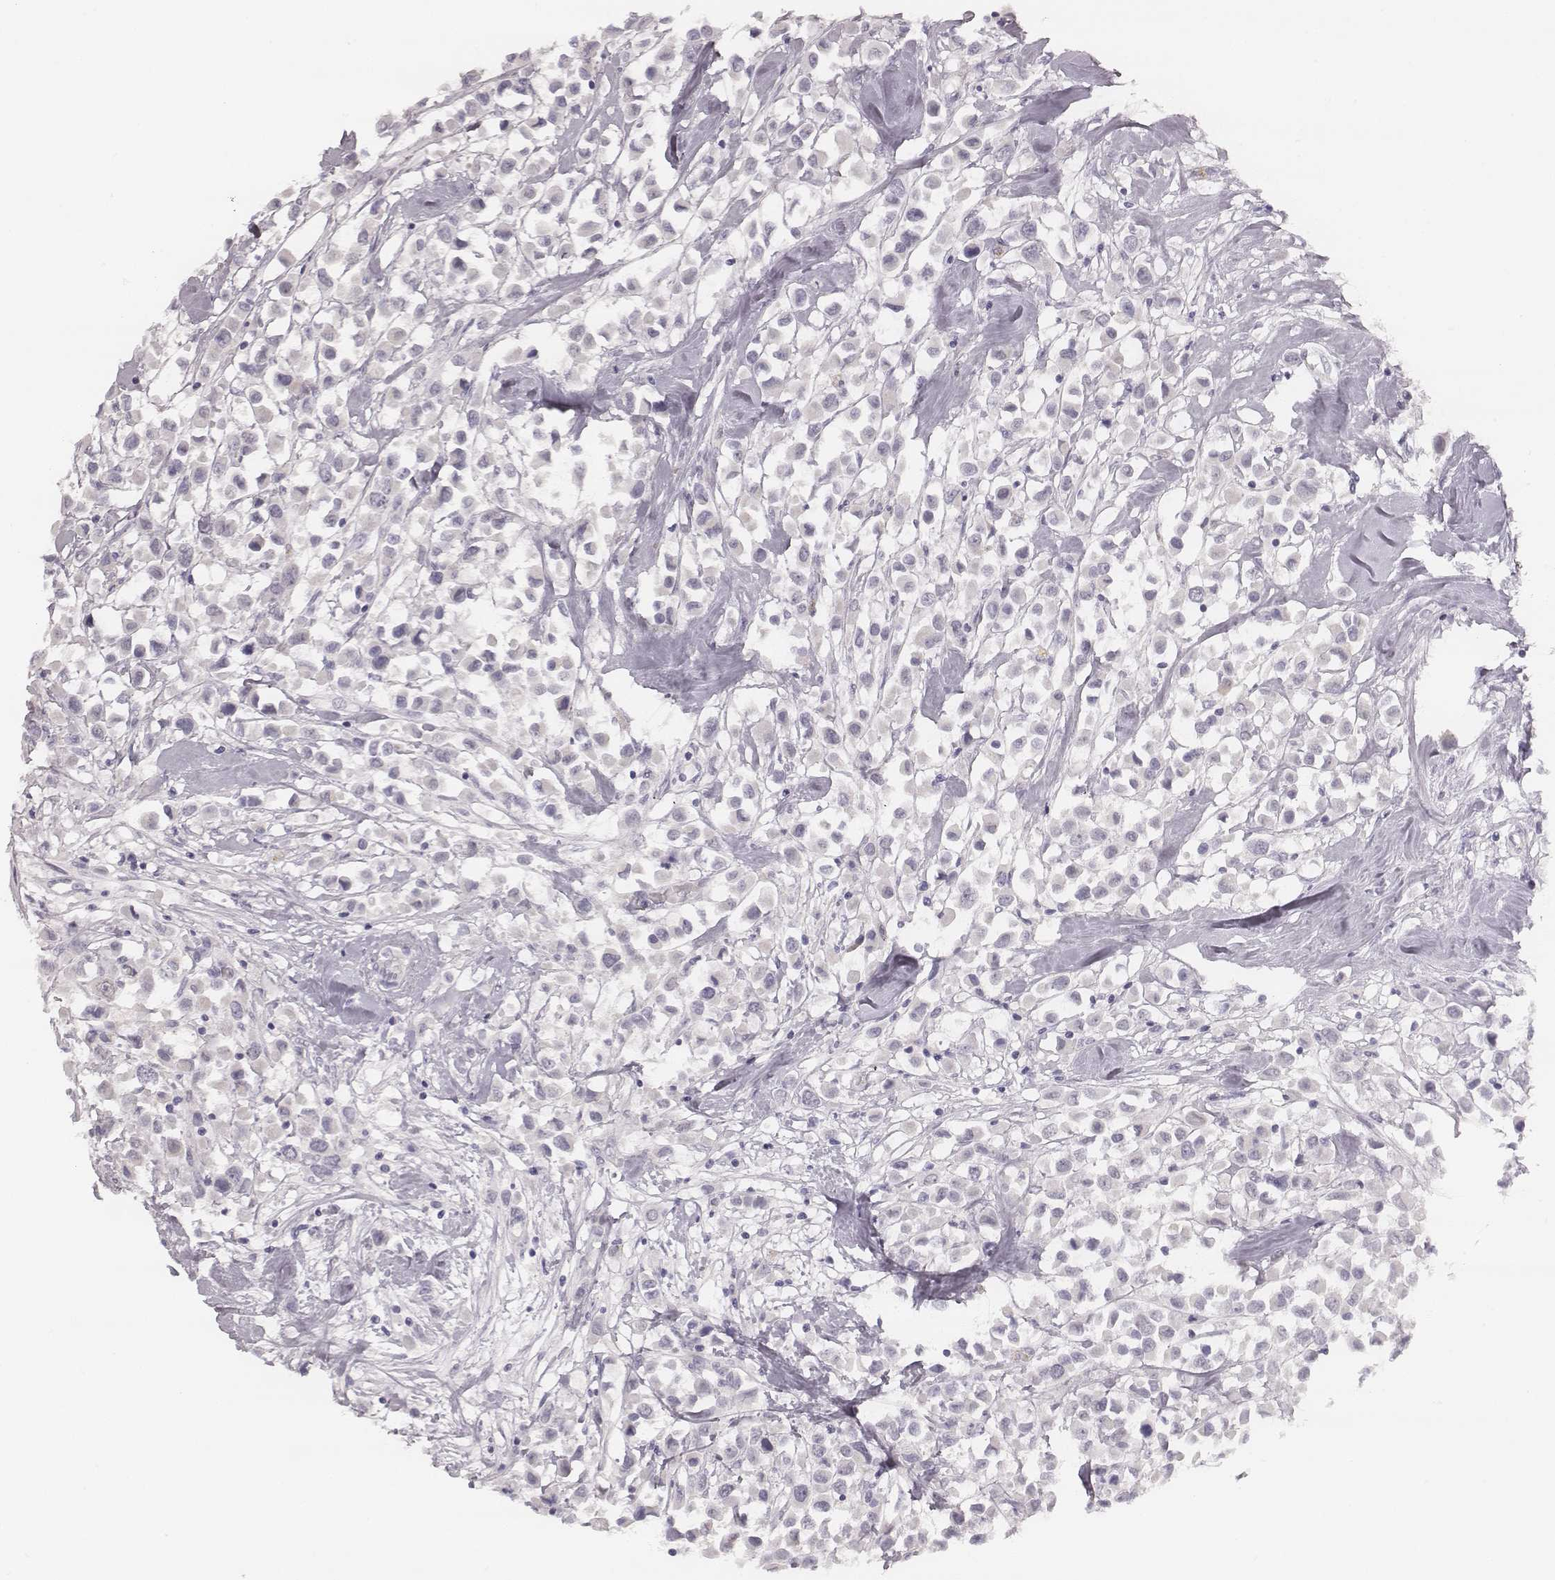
{"staining": {"intensity": "negative", "quantity": "none", "location": "none"}, "tissue": "breast cancer", "cell_type": "Tumor cells", "image_type": "cancer", "snomed": [{"axis": "morphology", "description": "Duct carcinoma"}, {"axis": "topography", "description": "Breast"}], "caption": "An IHC histopathology image of breast intraductal carcinoma is shown. There is no staining in tumor cells of breast intraductal carcinoma. (Brightfield microscopy of DAB IHC at high magnification).", "gene": "KCNJ12", "patient": {"sex": "female", "age": 61}}